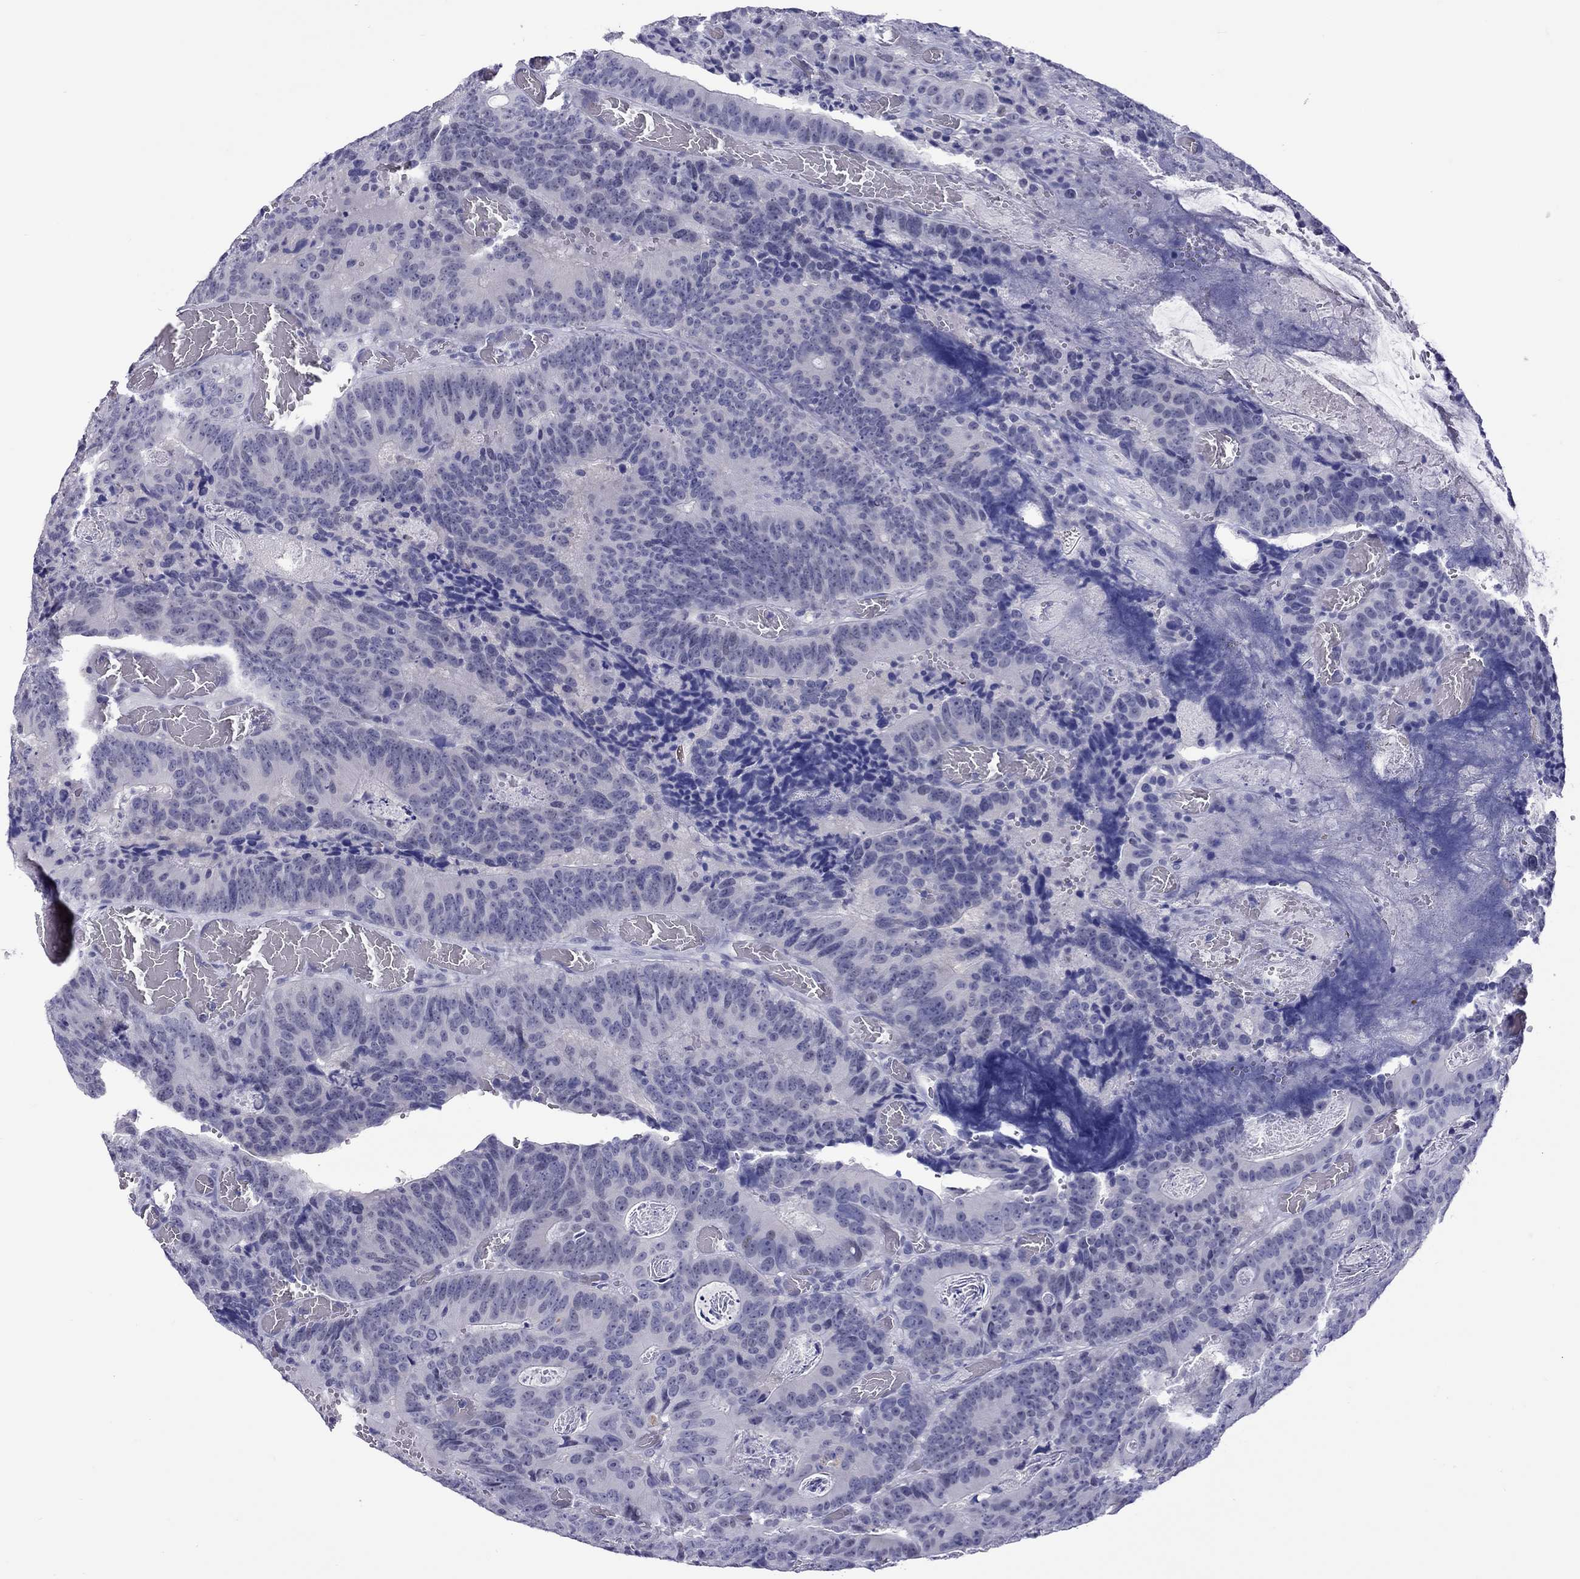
{"staining": {"intensity": "negative", "quantity": "none", "location": "none"}, "tissue": "colorectal cancer", "cell_type": "Tumor cells", "image_type": "cancer", "snomed": [{"axis": "morphology", "description": "Adenocarcinoma, NOS"}, {"axis": "topography", "description": "Colon"}], "caption": "This is a image of immunohistochemistry staining of adenocarcinoma (colorectal), which shows no positivity in tumor cells.", "gene": "CHRNB3", "patient": {"sex": "female", "age": 82}}